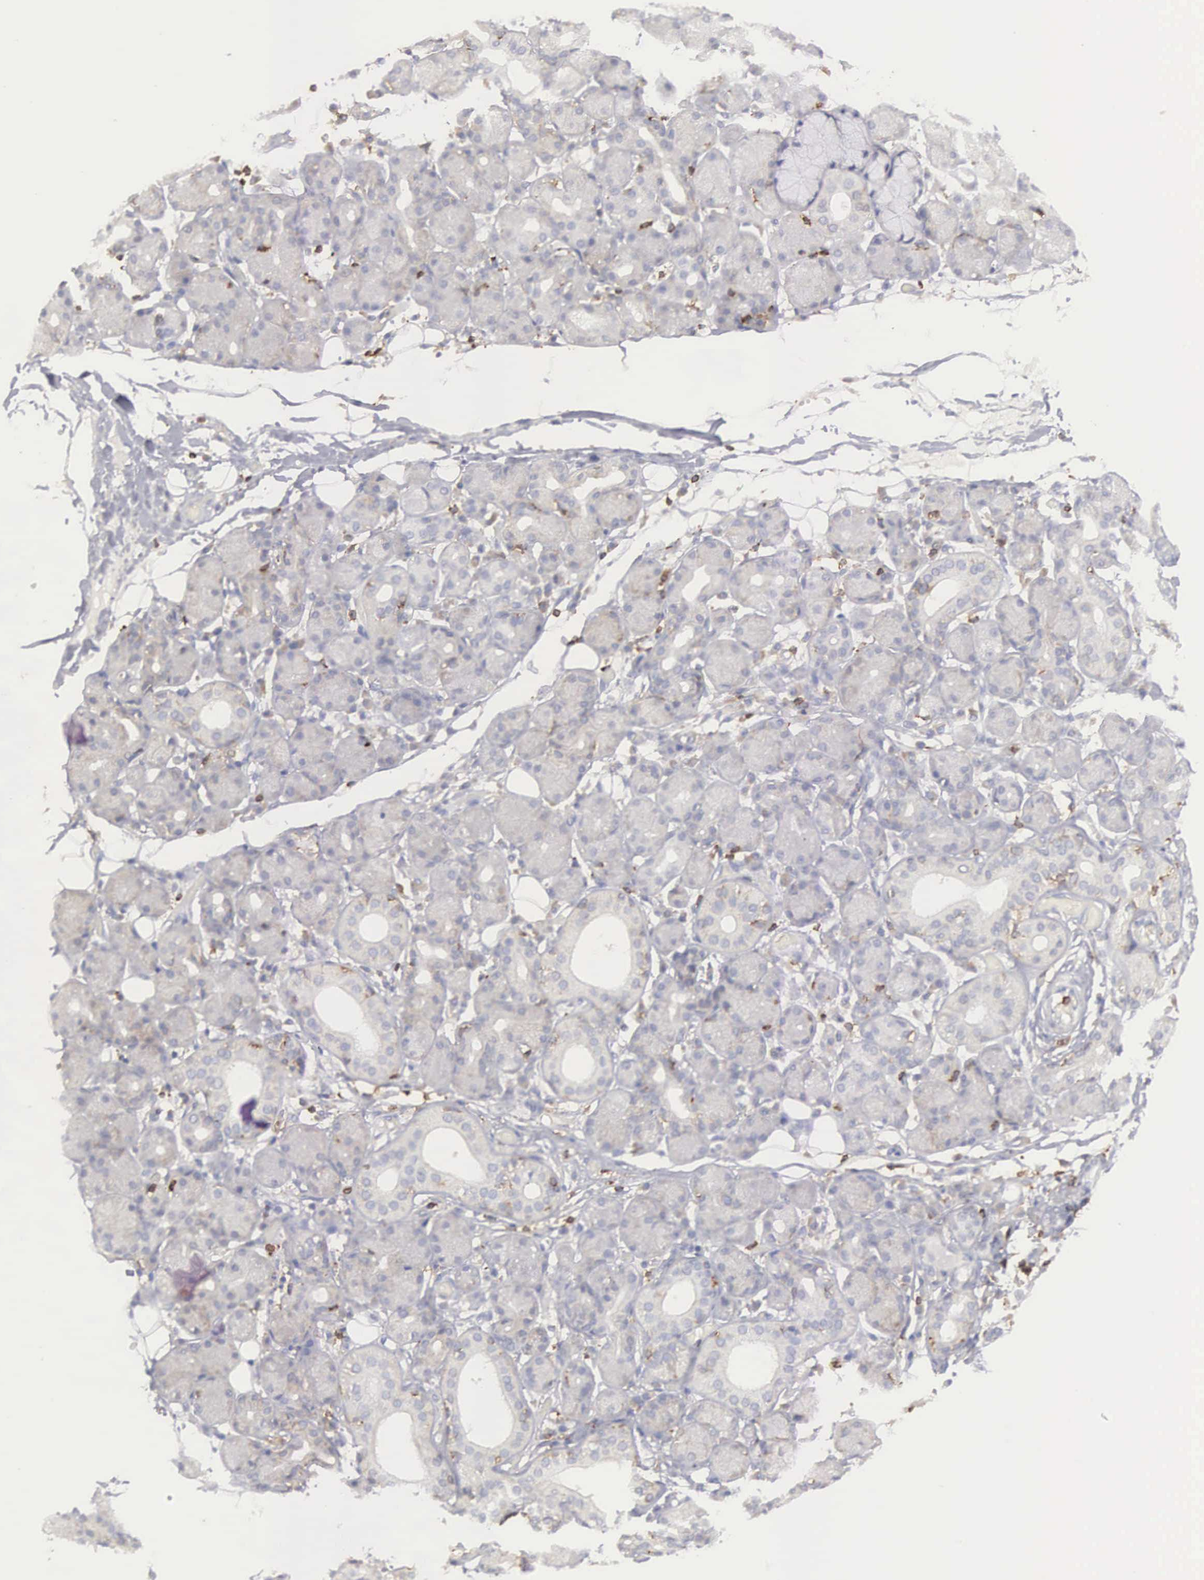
{"staining": {"intensity": "negative", "quantity": "none", "location": "none"}, "tissue": "salivary gland", "cell_type": "Glandular cells", "image_type": "normal", "snomed": [{"axis": "morphology", "description": "Normal tissue, NOS"}, {"axis": "topography", "description": "Salivary gland"}, {"axis": "topography", "description": "Peripheral nerve tissue"}], "caption": "Histopathology image shows no protein staining in glandular cells of normal salivary gland. (DAB (3,3'-diaminobenzidine) IHC visualized using brightfield microscopy, high magnification).", "gene": "ENSG00000285304", "patient": {"sex": "male", "age": 62}}